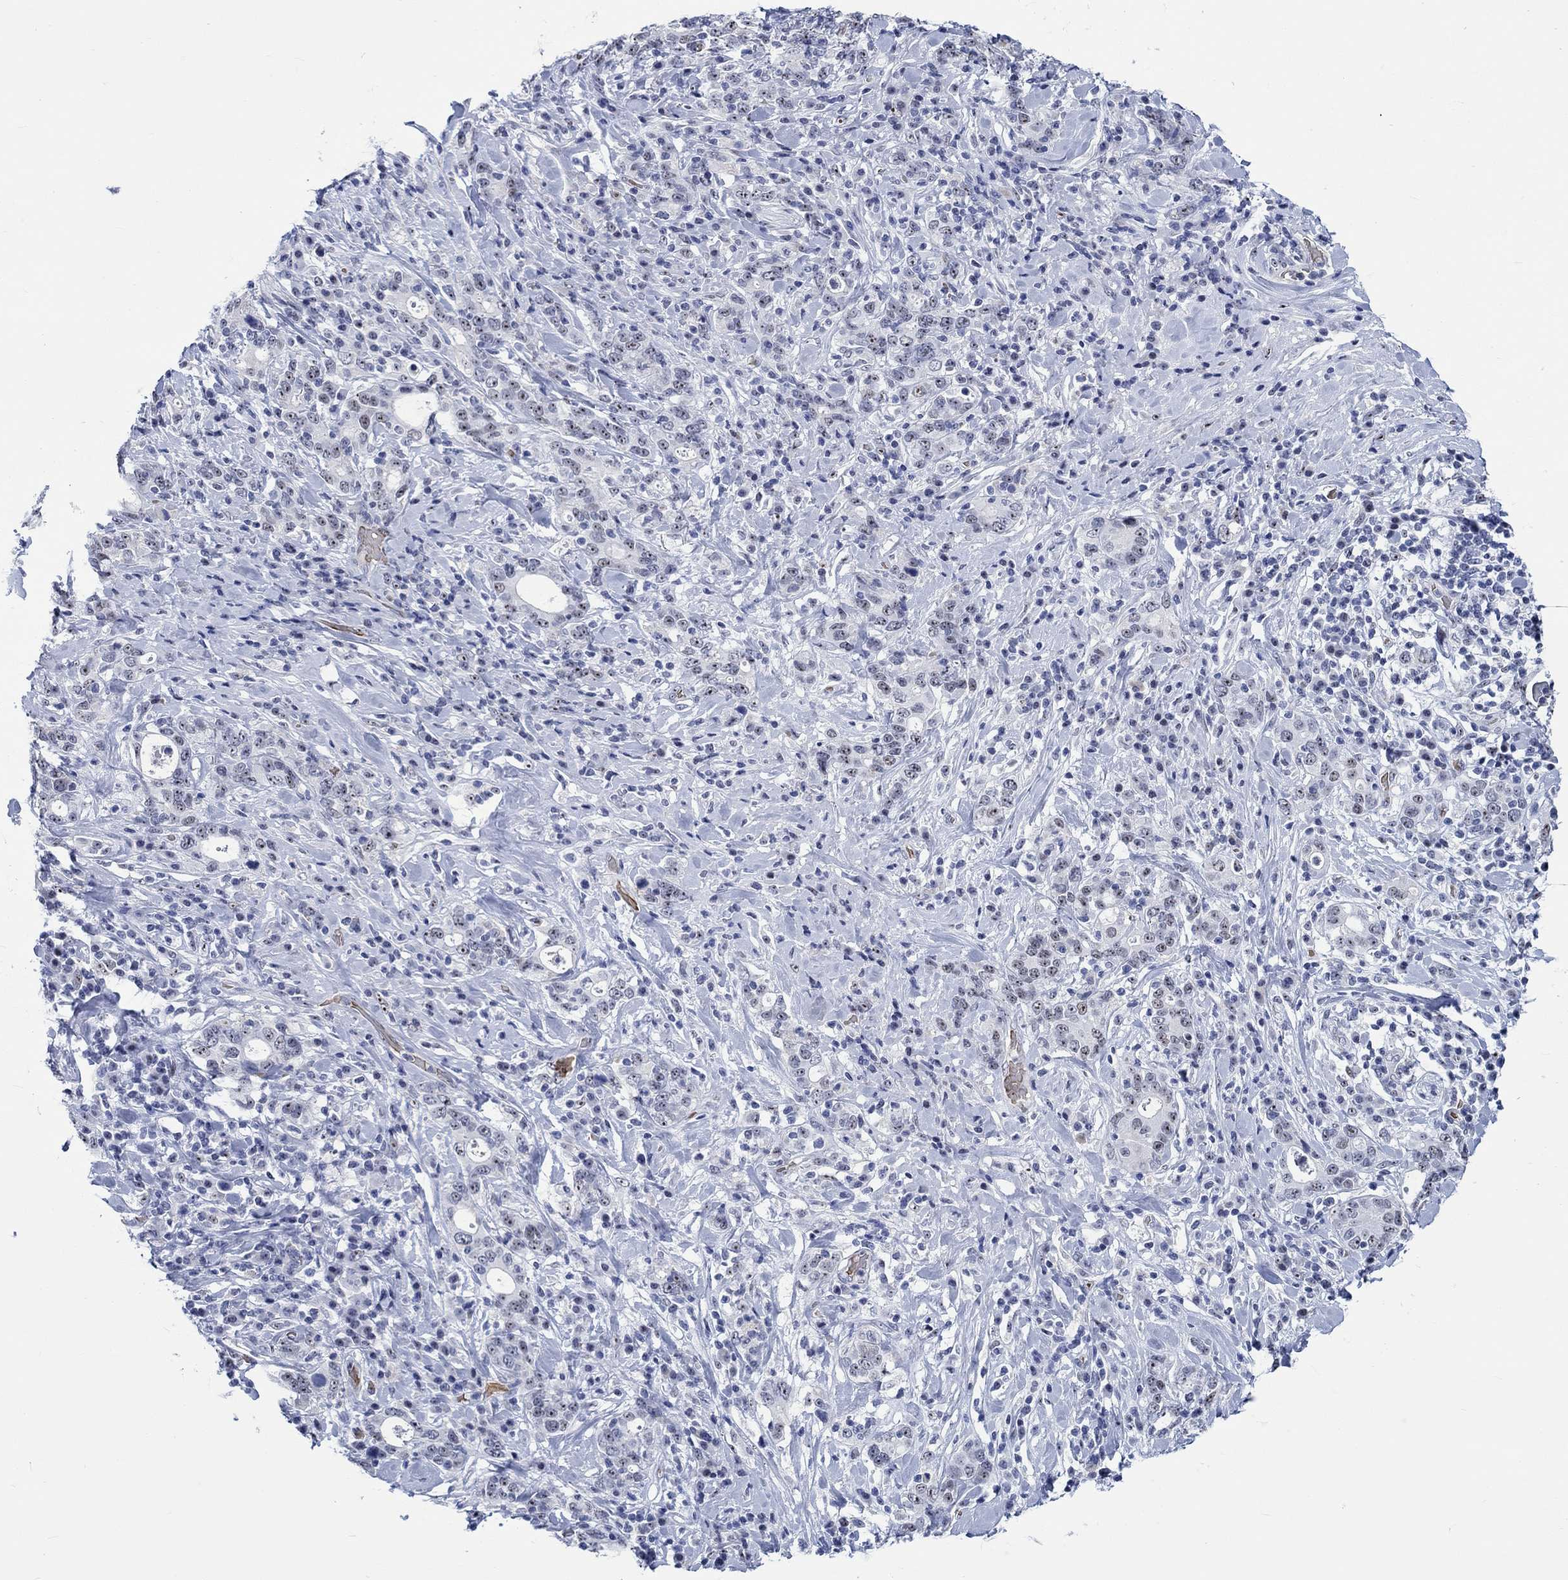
{"staining": {"intensity": "strong", "quantity": "25%-75%", "location": "nuclear"}, "tissue": "stomach cancer", "cell_type": "Tumor cells", "image_type": "cancer", "snomed": [{"axis": "morphology", "description": "Adenocarcinoma, NOS"}, {"axis": "topography", "description": "Stomach"}], "caption": "Immunohistochemical staining of adenocarcinoma (stomach) displays high levels of strong nuclear expression in about 25%-75% of tumor cells.", "gene": "ZNF446", "patient": {"sex": "male", "age": 79}}